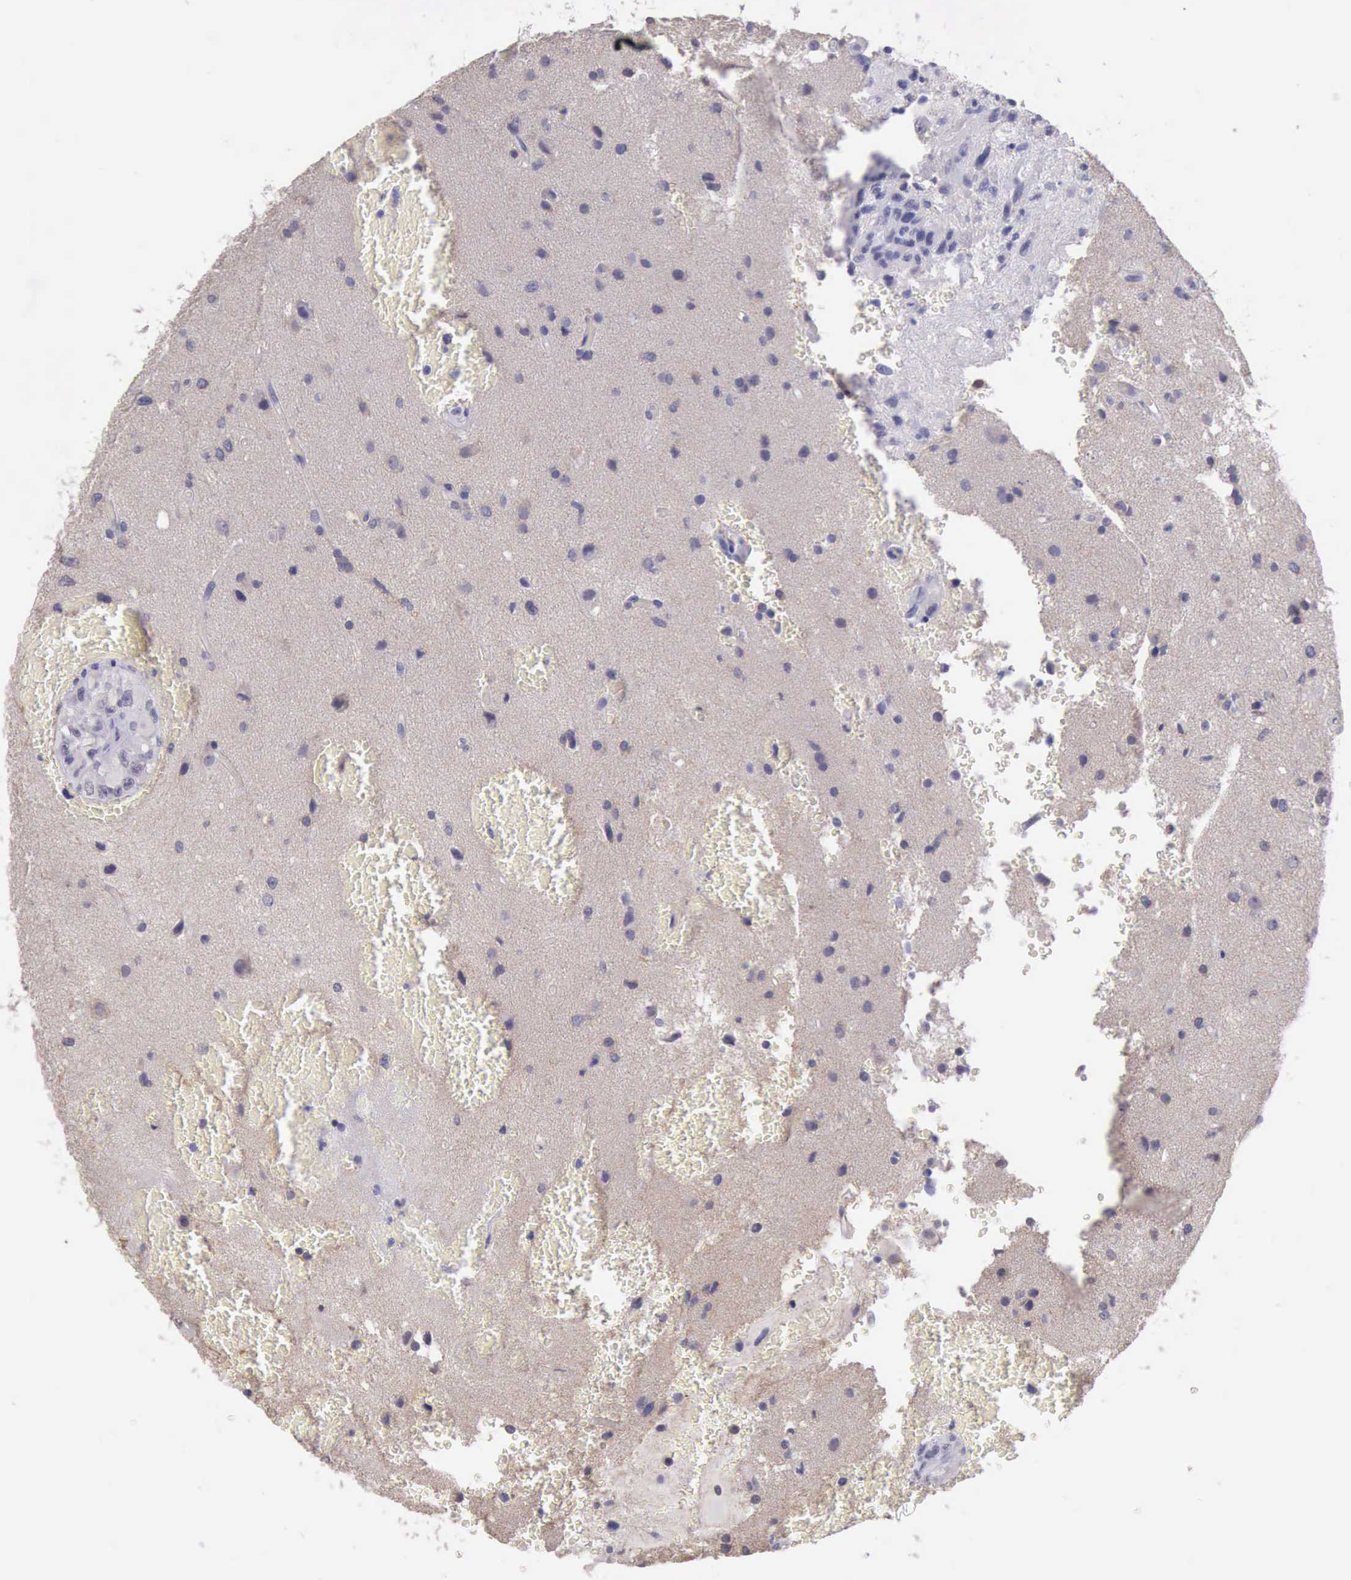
{"staining": {"intensity": "negative", "quantity": "none", "location": "none"}, "tissue": "glioma", "cell_type": "Tumor cells", "image_type": "cancer", "snomed": [{"axis": "morphology", "description": "Glioma, malignant, High grade"}, {"axis": "topography", "description": "Brain"}], "caption": "A micrograph of malignant high-grade glioma stained for a protein demonstrates no brown staining in tumor cells. The staining was performed using DAB to visualize the protein expression in brown, while the nuclei were stained in blue with hematoxylin (Magnification: 20x).", "gene": "KCND1", "patient": {"sex": "male", "age": 48}}